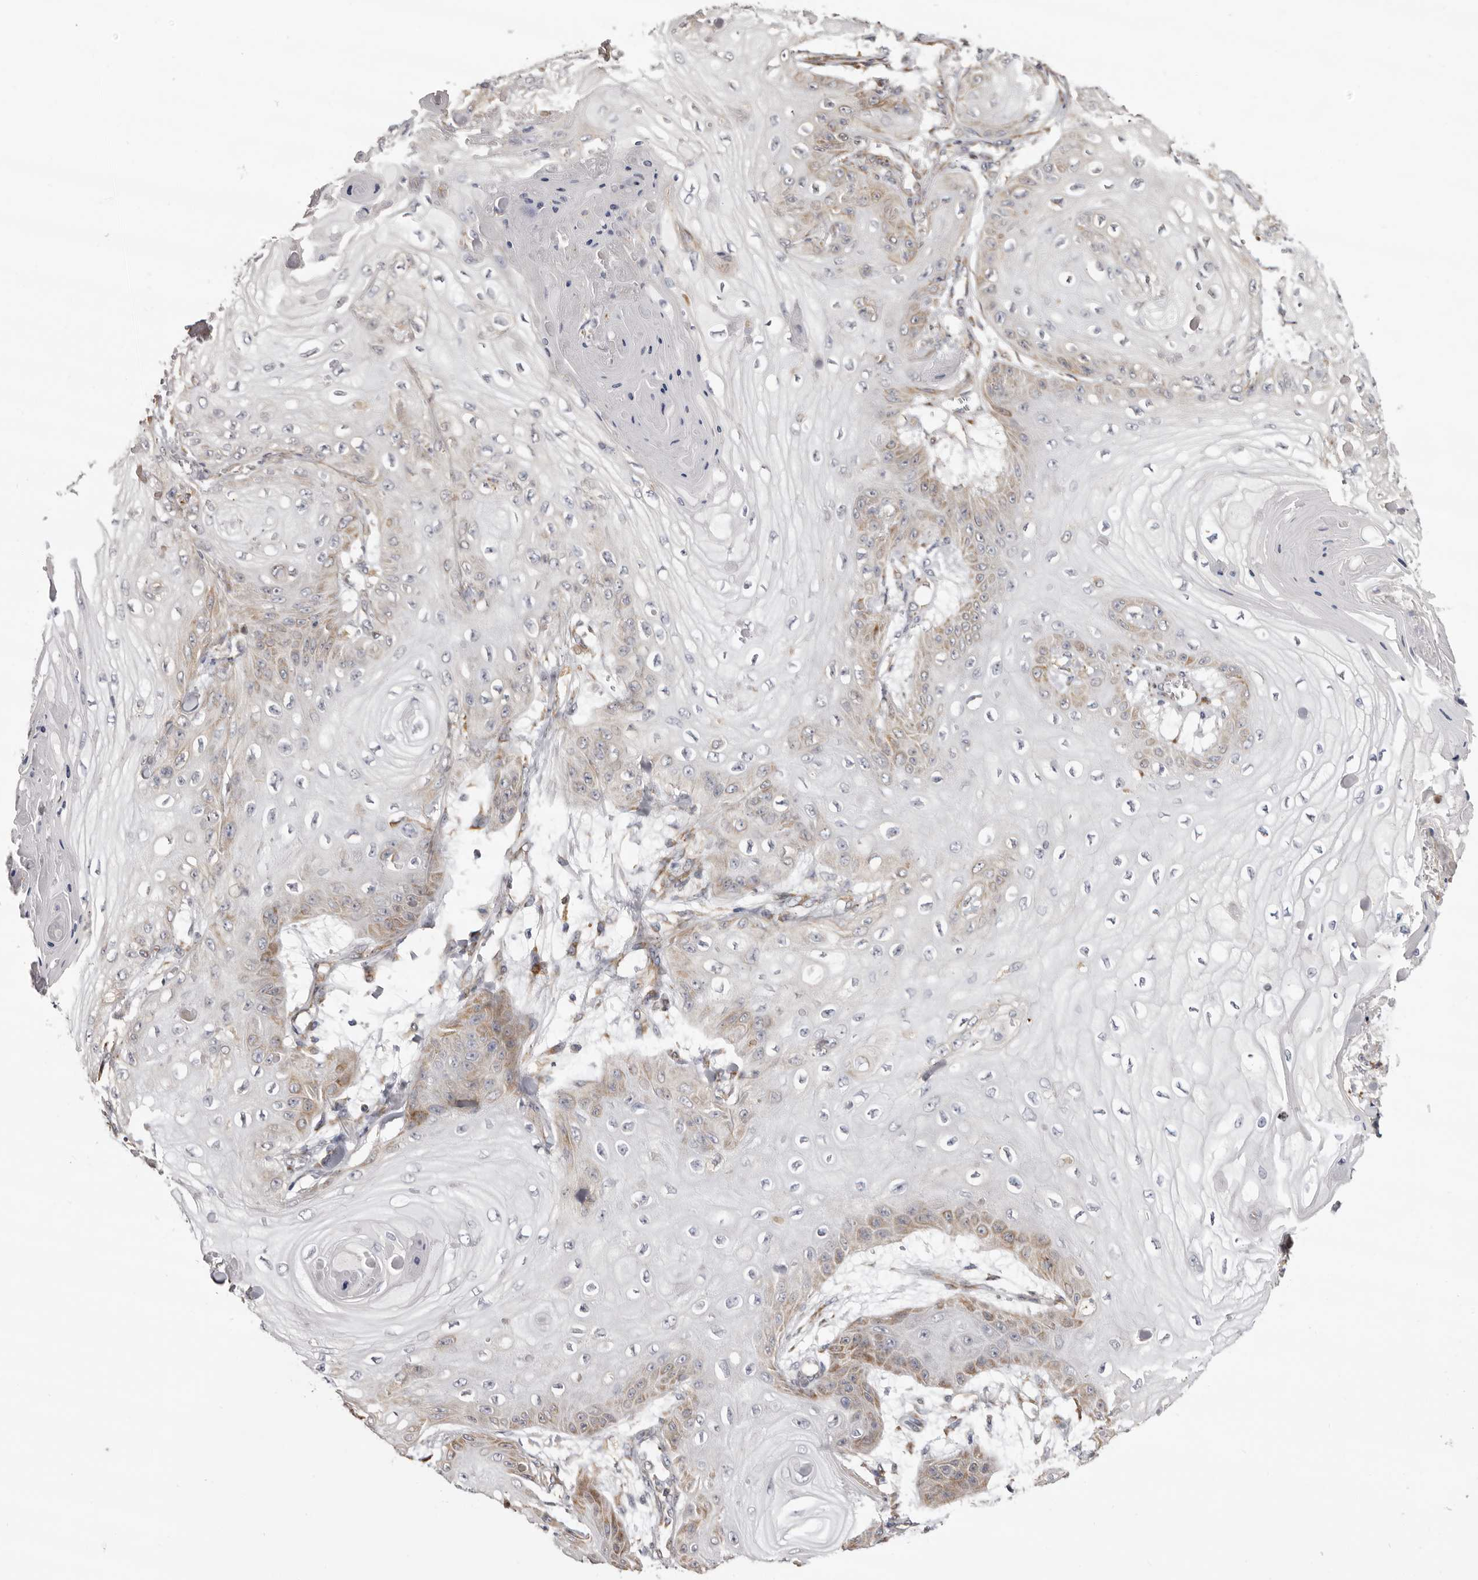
{"staining": {"intensity": "moderate", "quantity": "<25%", "location": "cytoplasmic/membranous"}, "tissue": "skin cancer", "cell_type": "Tumor cells", "image_type": "cancer", "snomed": [{"axis": "morphology", "description": "Squamous cell carcinoma, NOS"}, {"axis": "topography", "description": "Skin"}], "caption": "Protein expression analysis of skin cancer reveals moderate cytoplasmic/membranous expression in approximately <25% of tumor cells.", "gene": "PIGX", "patient": {"sex": "male", "age": 74}}